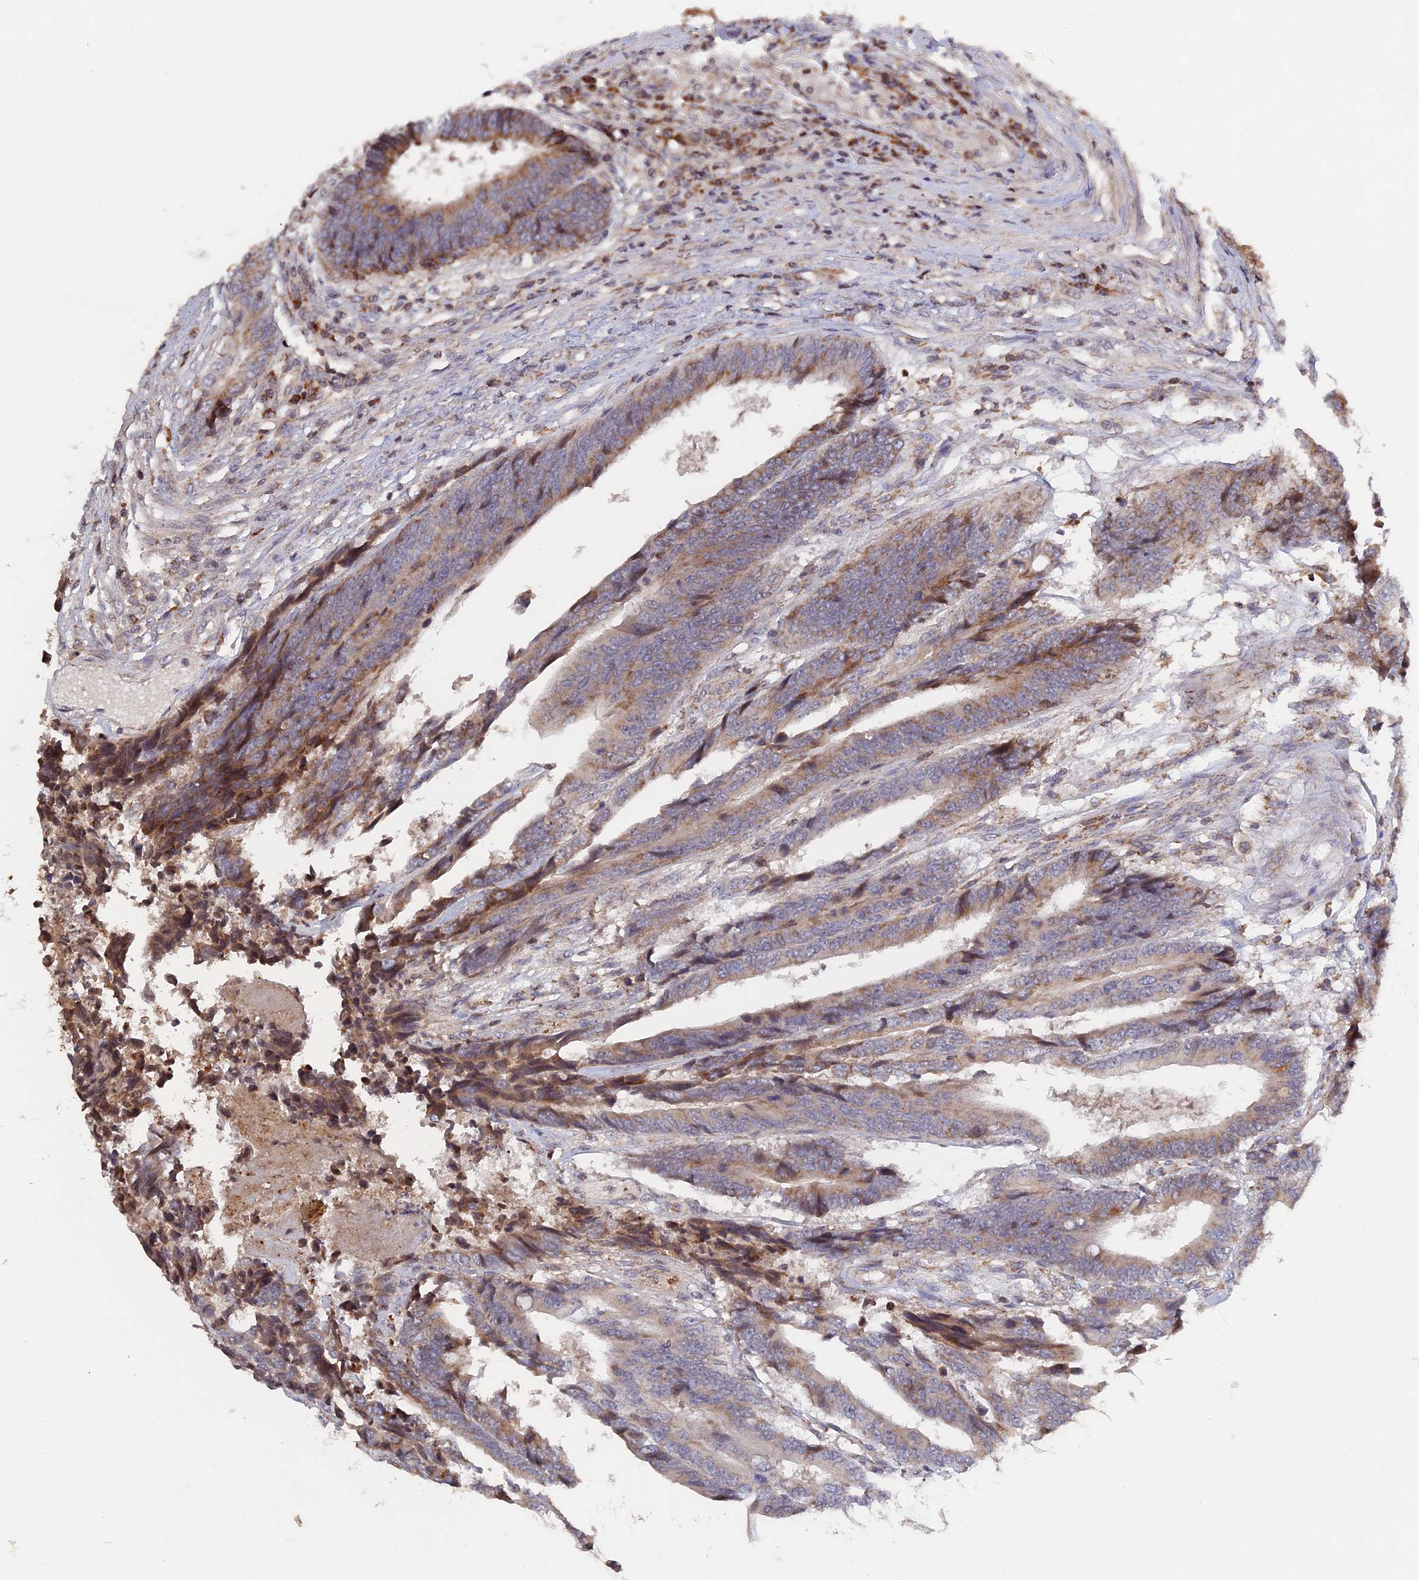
{"staining": {"intensity": "weak", "quantity": "25%-75%", "location": "cytoplasmic/membranous"}, "tissue": "colorectal cancer", "cell_type": "Tumor cells", "image_type": "cancer", "snomed": [{"axis": "morphology", "description": "Adenocarcinoma, NOS"}, {"axis": "topography", "description": "Rectum"}], "caption": "Immunohistochemistry (IHC) photomicrograph of neoplastic tissue: colorectal cancer (adenocarcinoma) stained using immunohistochemistry (IHC) demonstrates low levels of weak protein expression localized specifically in the cytoplasmic/membranous of tumor cells, appearing as a cytoplasmic/membranous brown color.", "gene": "MPV17L", "patient": {"sex": "male", "age": 84}}